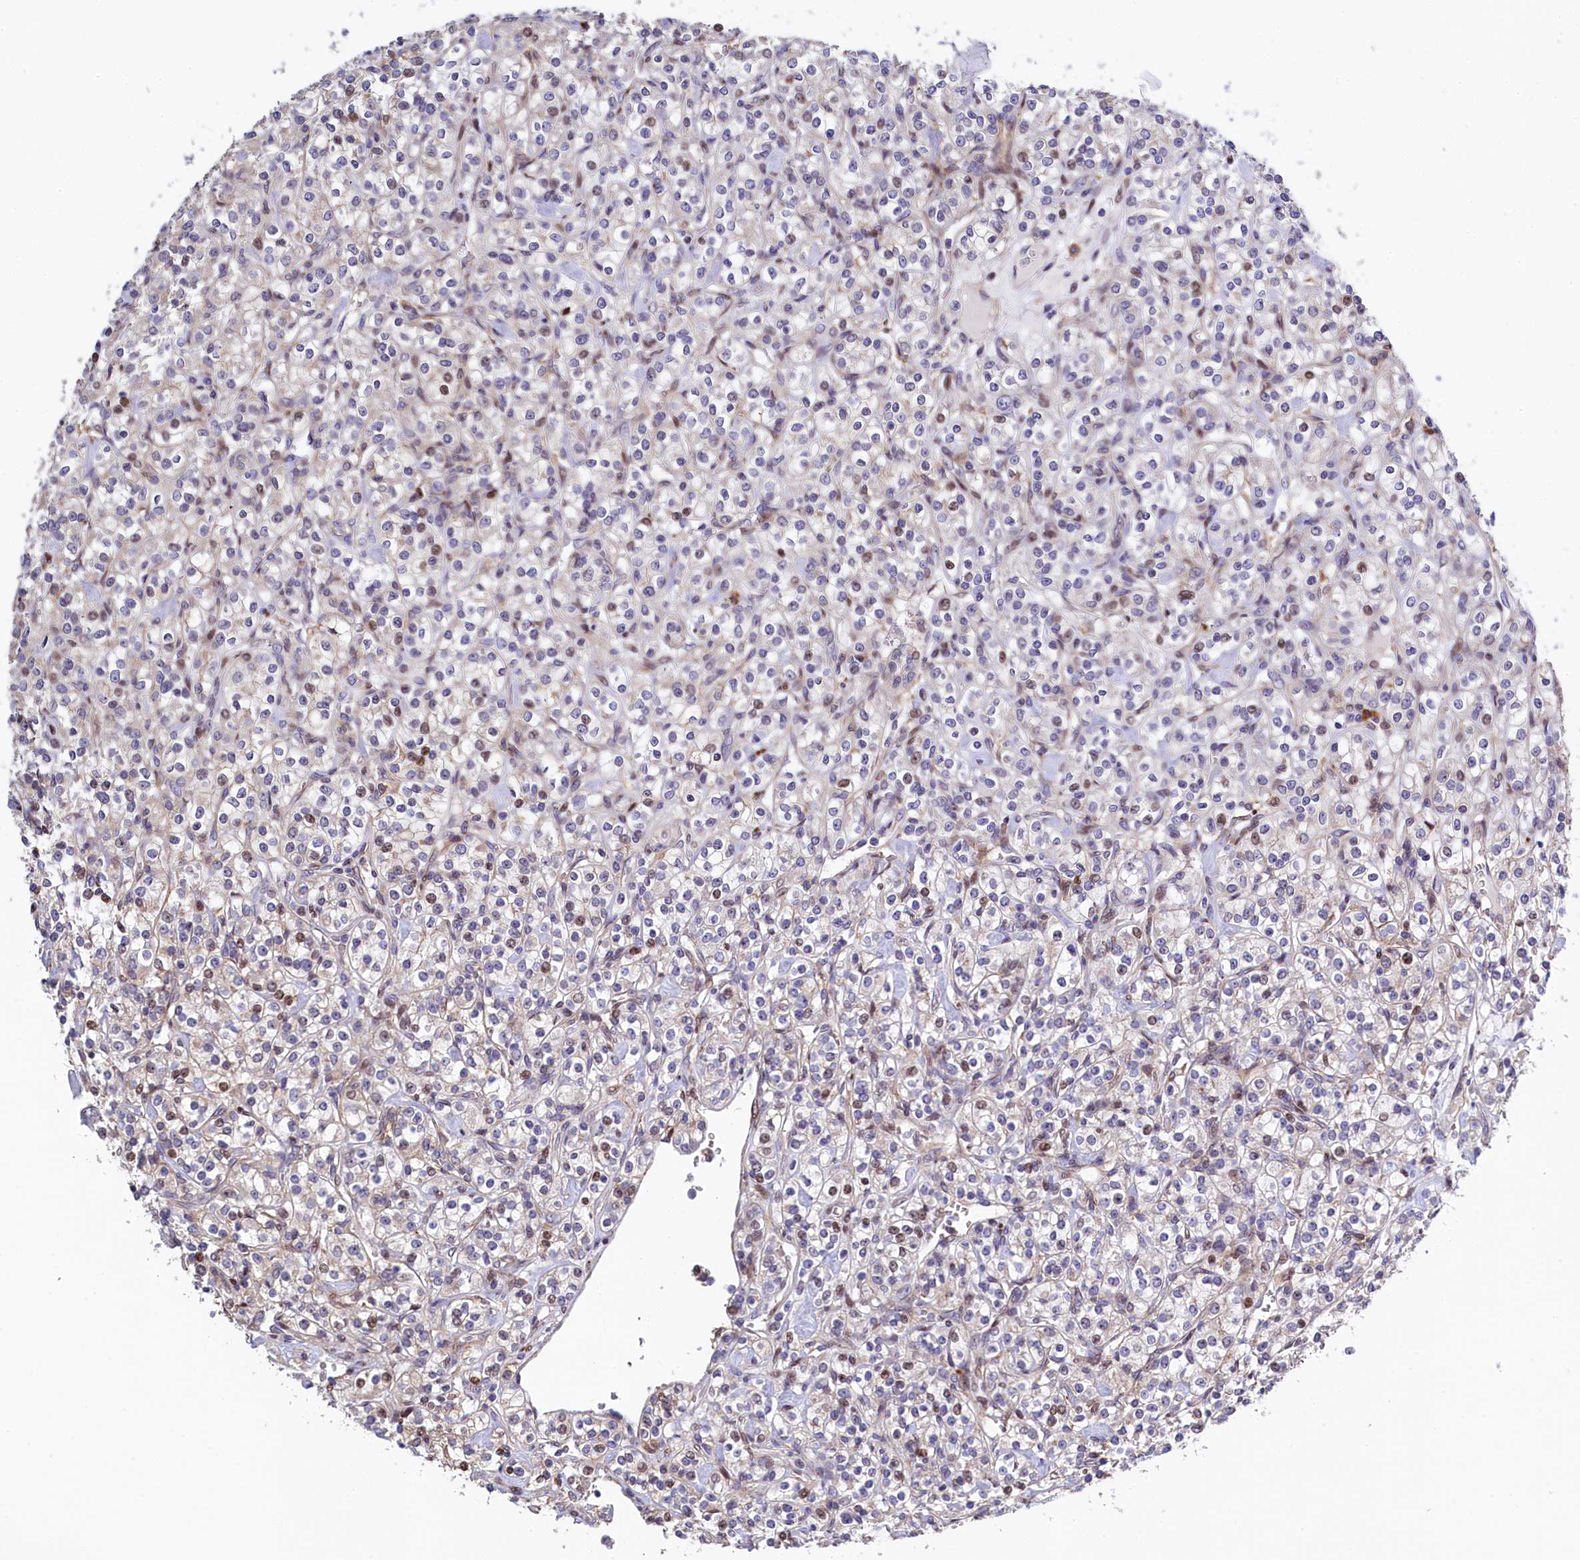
{"staining": {"intensity": "weak", "quantity": "25%-75%", "location": "nuclear"}, "tissue": "renal cancer", "cell_type": "Tumor cells", "image_type": "cancer", "snomed": [{"axis": "morphology", "description": "Adenocarcinoma, NOS"}, {"axis": "topography", "description": "Kidney"}], "caption": "Weak nuclear expression for a protein is present in approximately 25%-75% of tumor cells of renal cancer using immunohistochemistry.", "gene": "TGDS", "patient": {"sex": "male", "age": 77}}